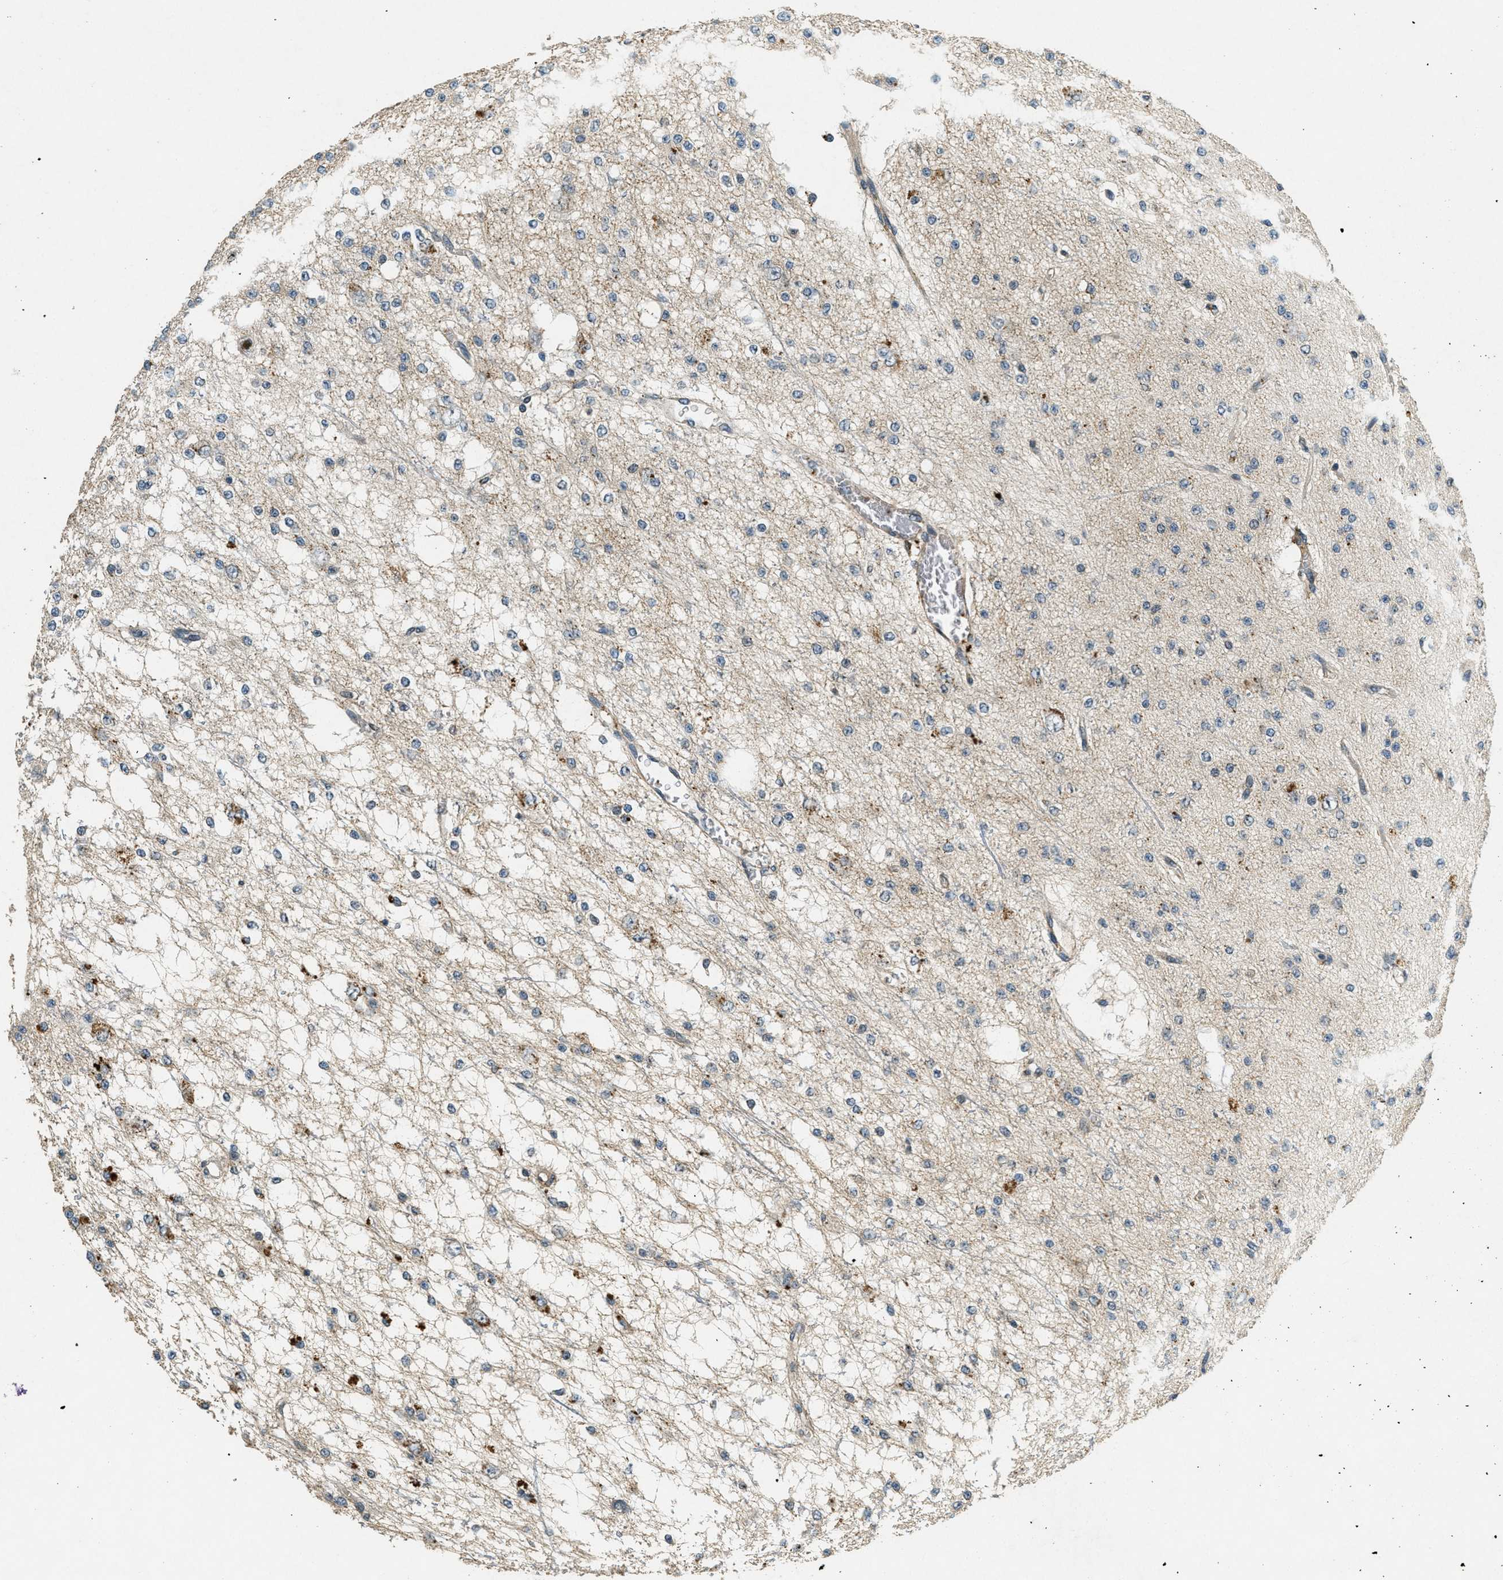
{"staining": {"intensity": "weak", "quantity": "<25%", "location": "cytoplasmic/membranous"}, "tissue": "glioma", "cell_type": "Tumor cells", "image_type": "cancer", "snomed": [{"axis": "morphology", "description": "Glioma, malignant, Low grade"}, {"axis": "topography", "description": "Brain"}], "caption": "Tumor cells show no significant protein staining in low-grade glioma (malignant).", "gene": "RAB3D", "patient": {"sex": "male", "age": 38}}